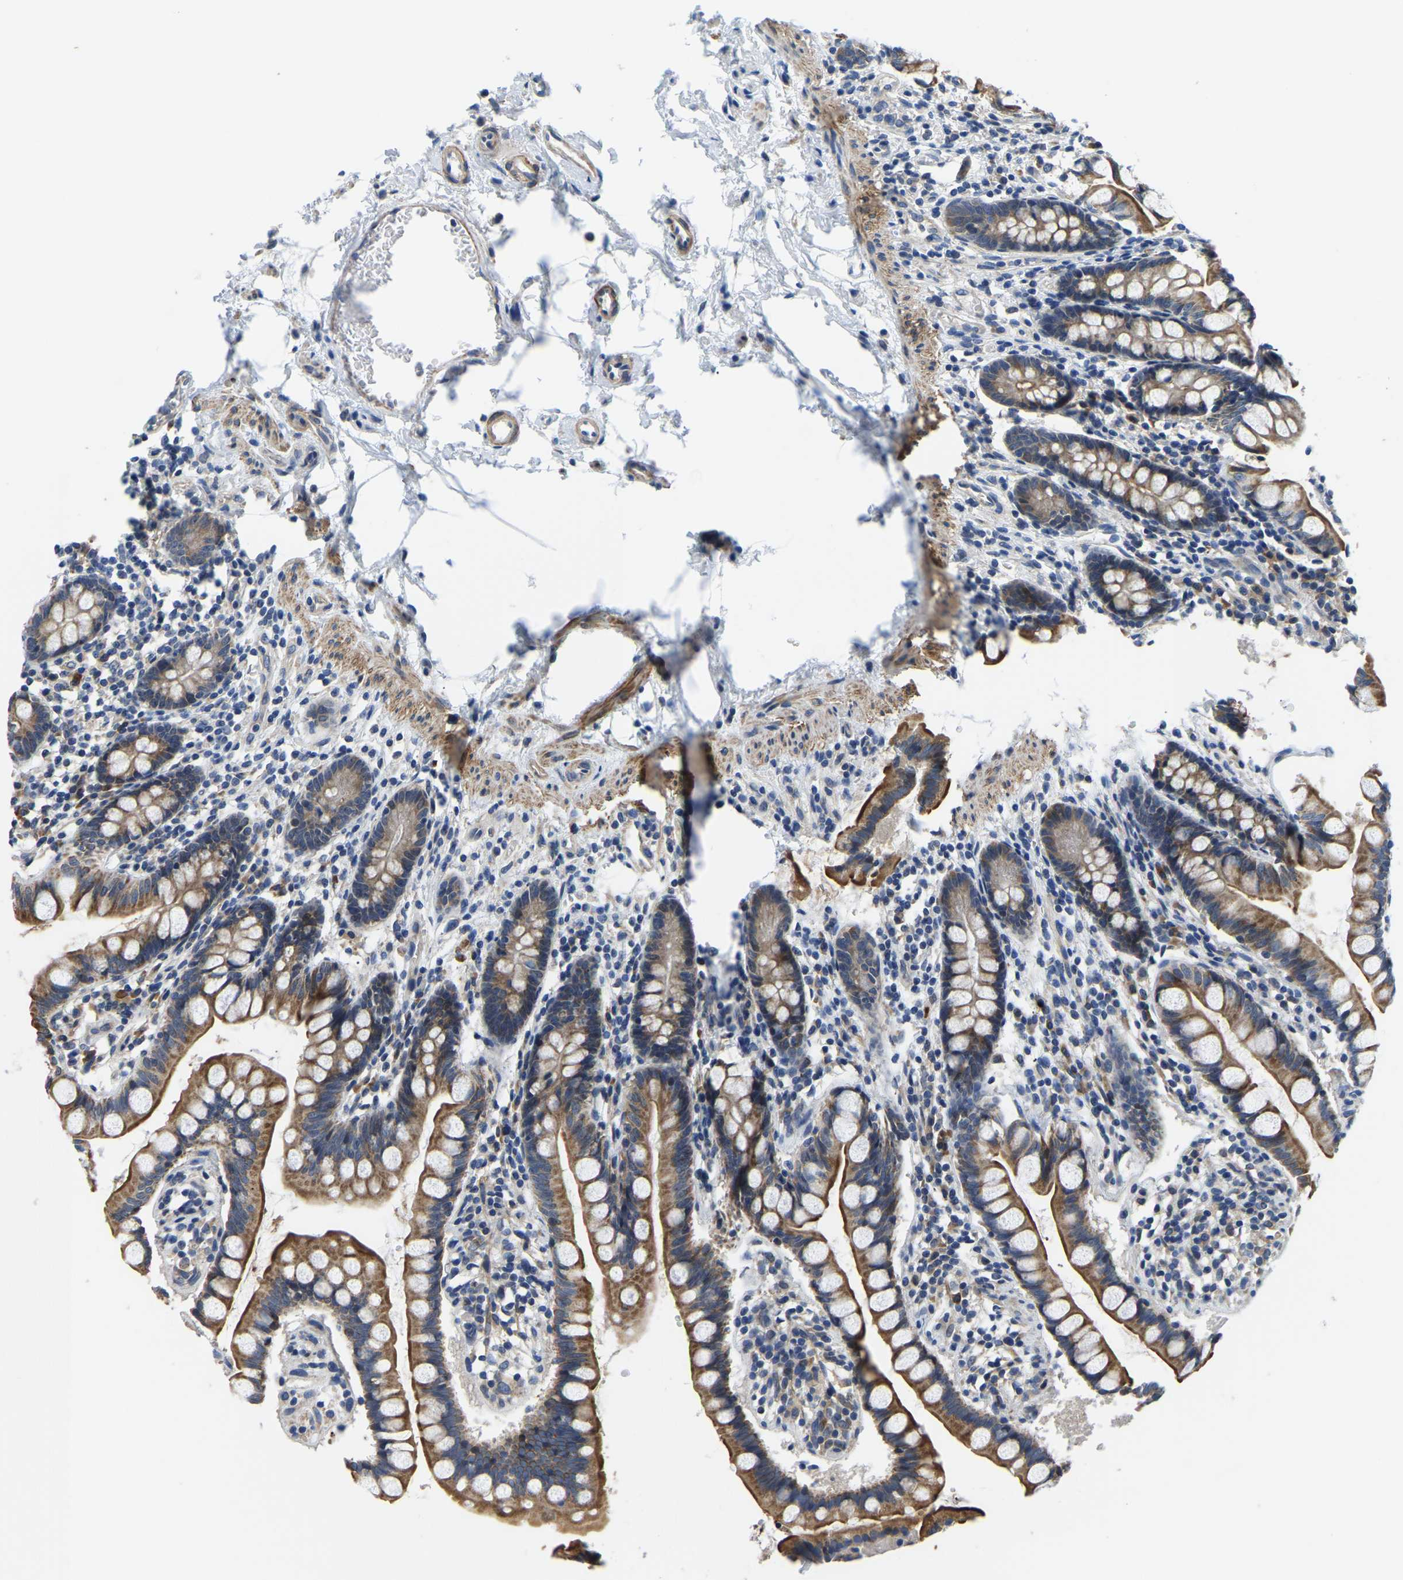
{"staining": {"intensity": "moderate", "quantity": ">75%", "location": "cytoplasmic/membranous"}, "tissue": "small intestine", "cell_type": "Glandular cells", "image_type": "normal", "snomed": [{"axis": "morphology", "description": "Normal tissue, NOS"}, {"axis": "topography", "description": "Small intestine"}], "caption": "This image demonstrates immunohistochemistry staining of benign human small intestine, with medium moderate cytoplasmic/membranous expression in approximately >75% of glandular cells.", "gene": "LIAS", "patient": {"sex": "female", "age": 84}}